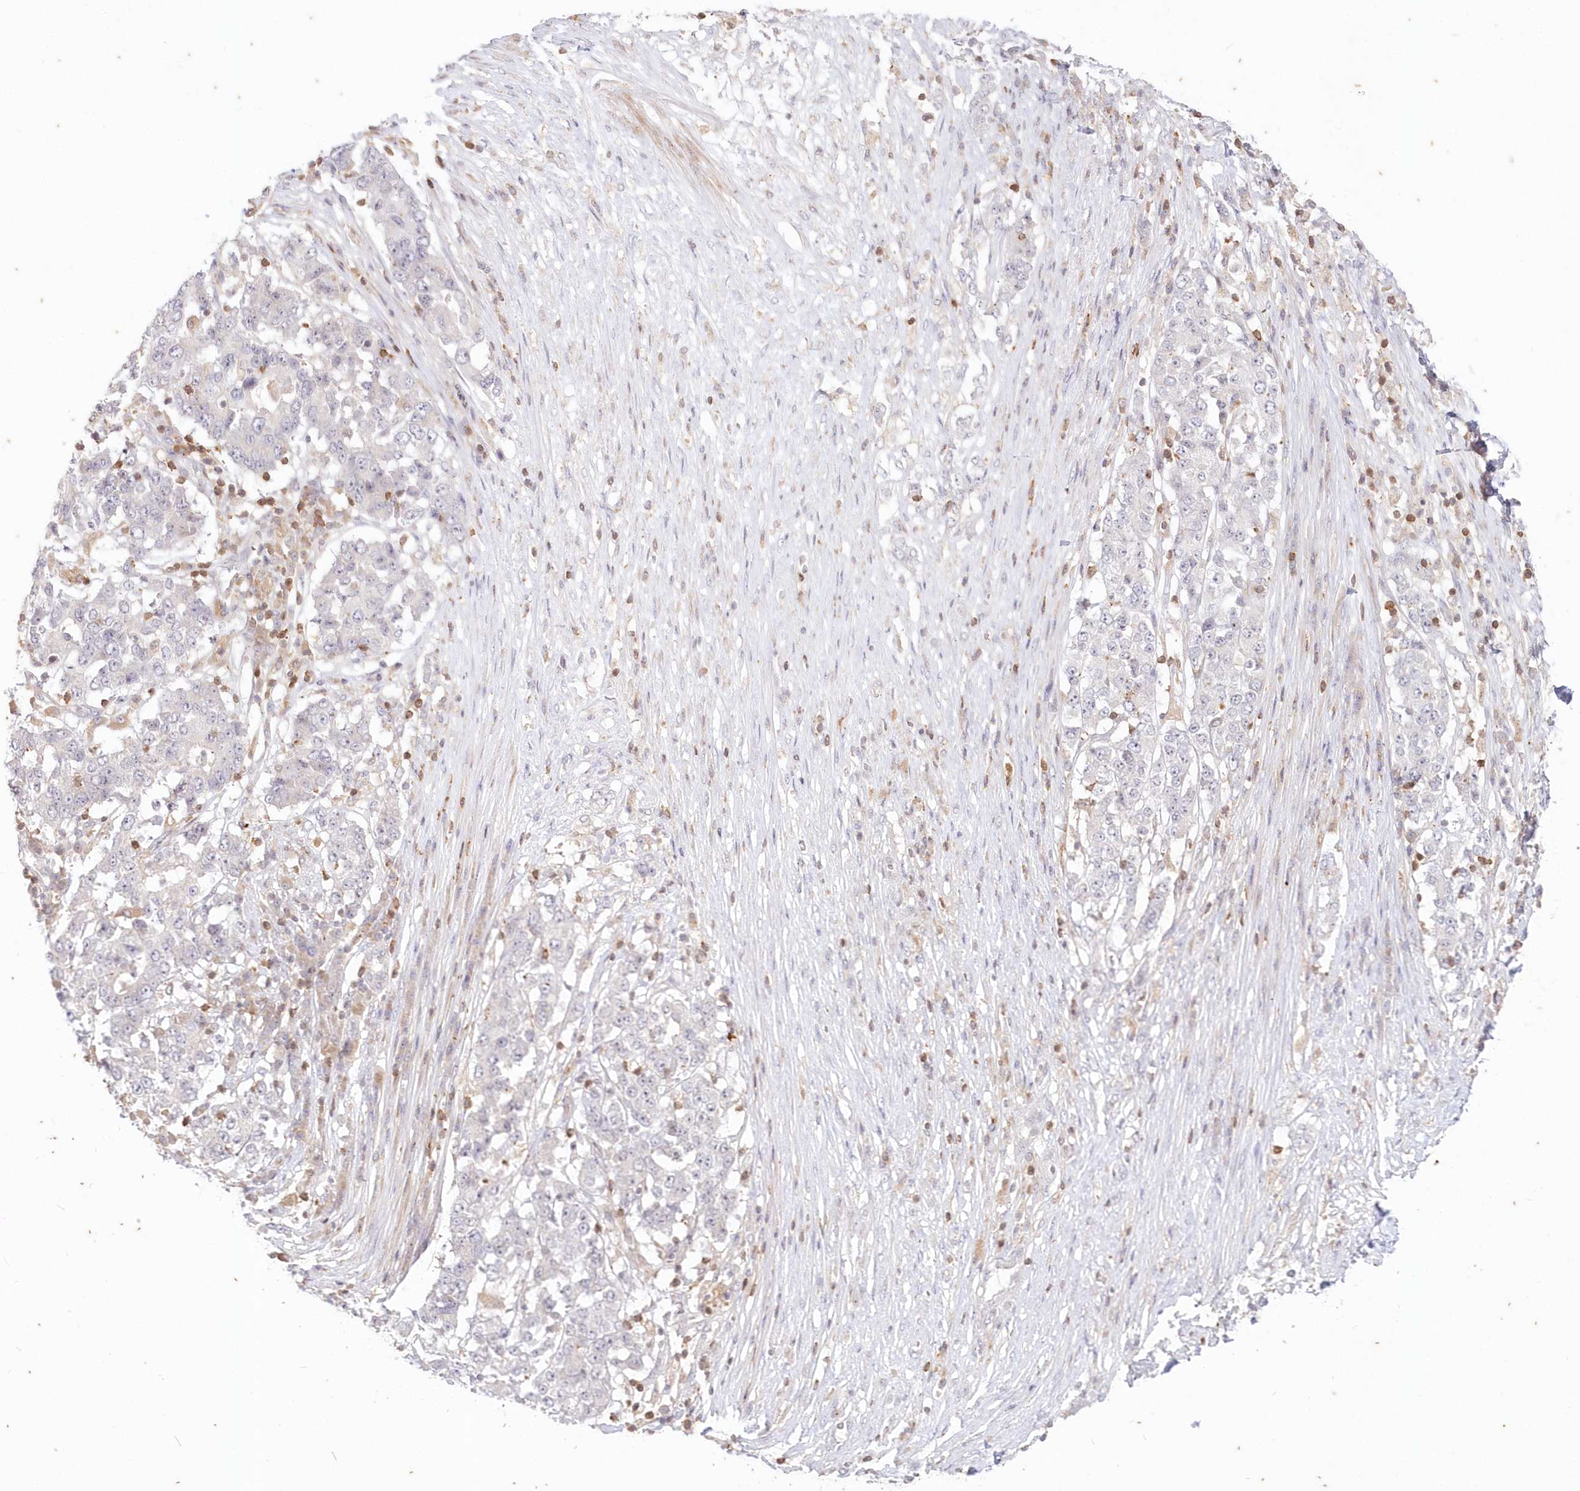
{"staining": {"intensity": "negative", "quantity": "none", "location": "none"}, "tissue": "stomach cancer", "cell_type": "Tumor cells", "image_type": "cancer", "snomed": [{"axis": "morphology", "description": "Adenocarcinoma, NOS"}, {"axis": "topography", "description": "Stomach"}], "caption": "Histopathology image shows no protein expression in tumor cells of adenocarcinoma (stomach) tissue.", "gene": "MTMR3", "patient": {"sex": "male", "age": 59}}